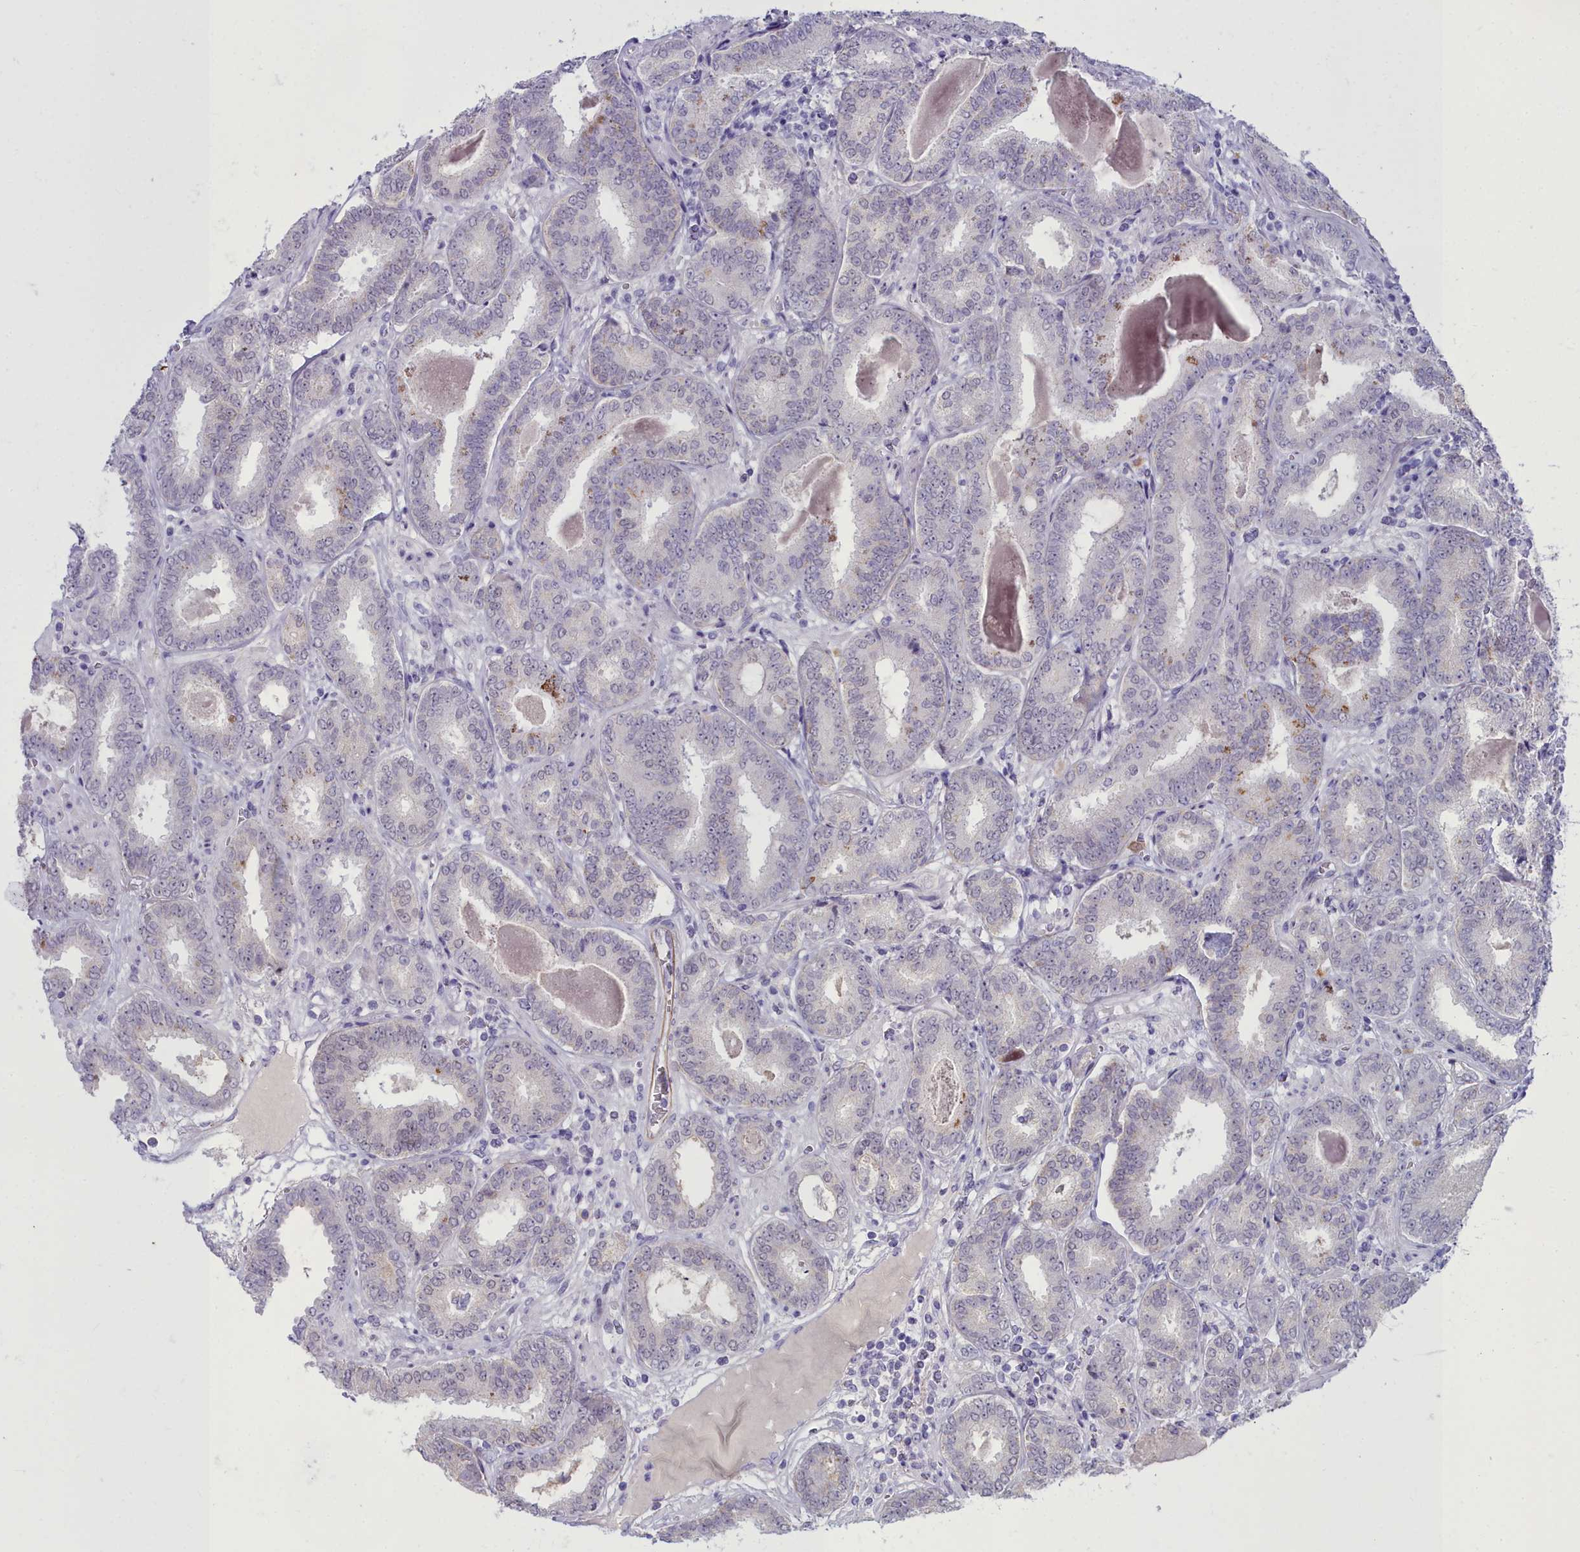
{"staining": {"intensity": "negative", "quantity": "none", "location": "none"}, "tissue": "prostate cancer", "cell_type": "Tumor cells", "image_type": "cancer", "snomed": [{"axis": "morphology", "description": "Adenocarcinoma, High grade"}, {"axis": "topography", "description": "Prostate"}], "caption": "This is an immunohistochemistry (IHC) histopathology image of human prostate cancer. There is no expression in tumor cells.", "gene": "OSTN", "patient": {"sex": "male", "age": 72}}